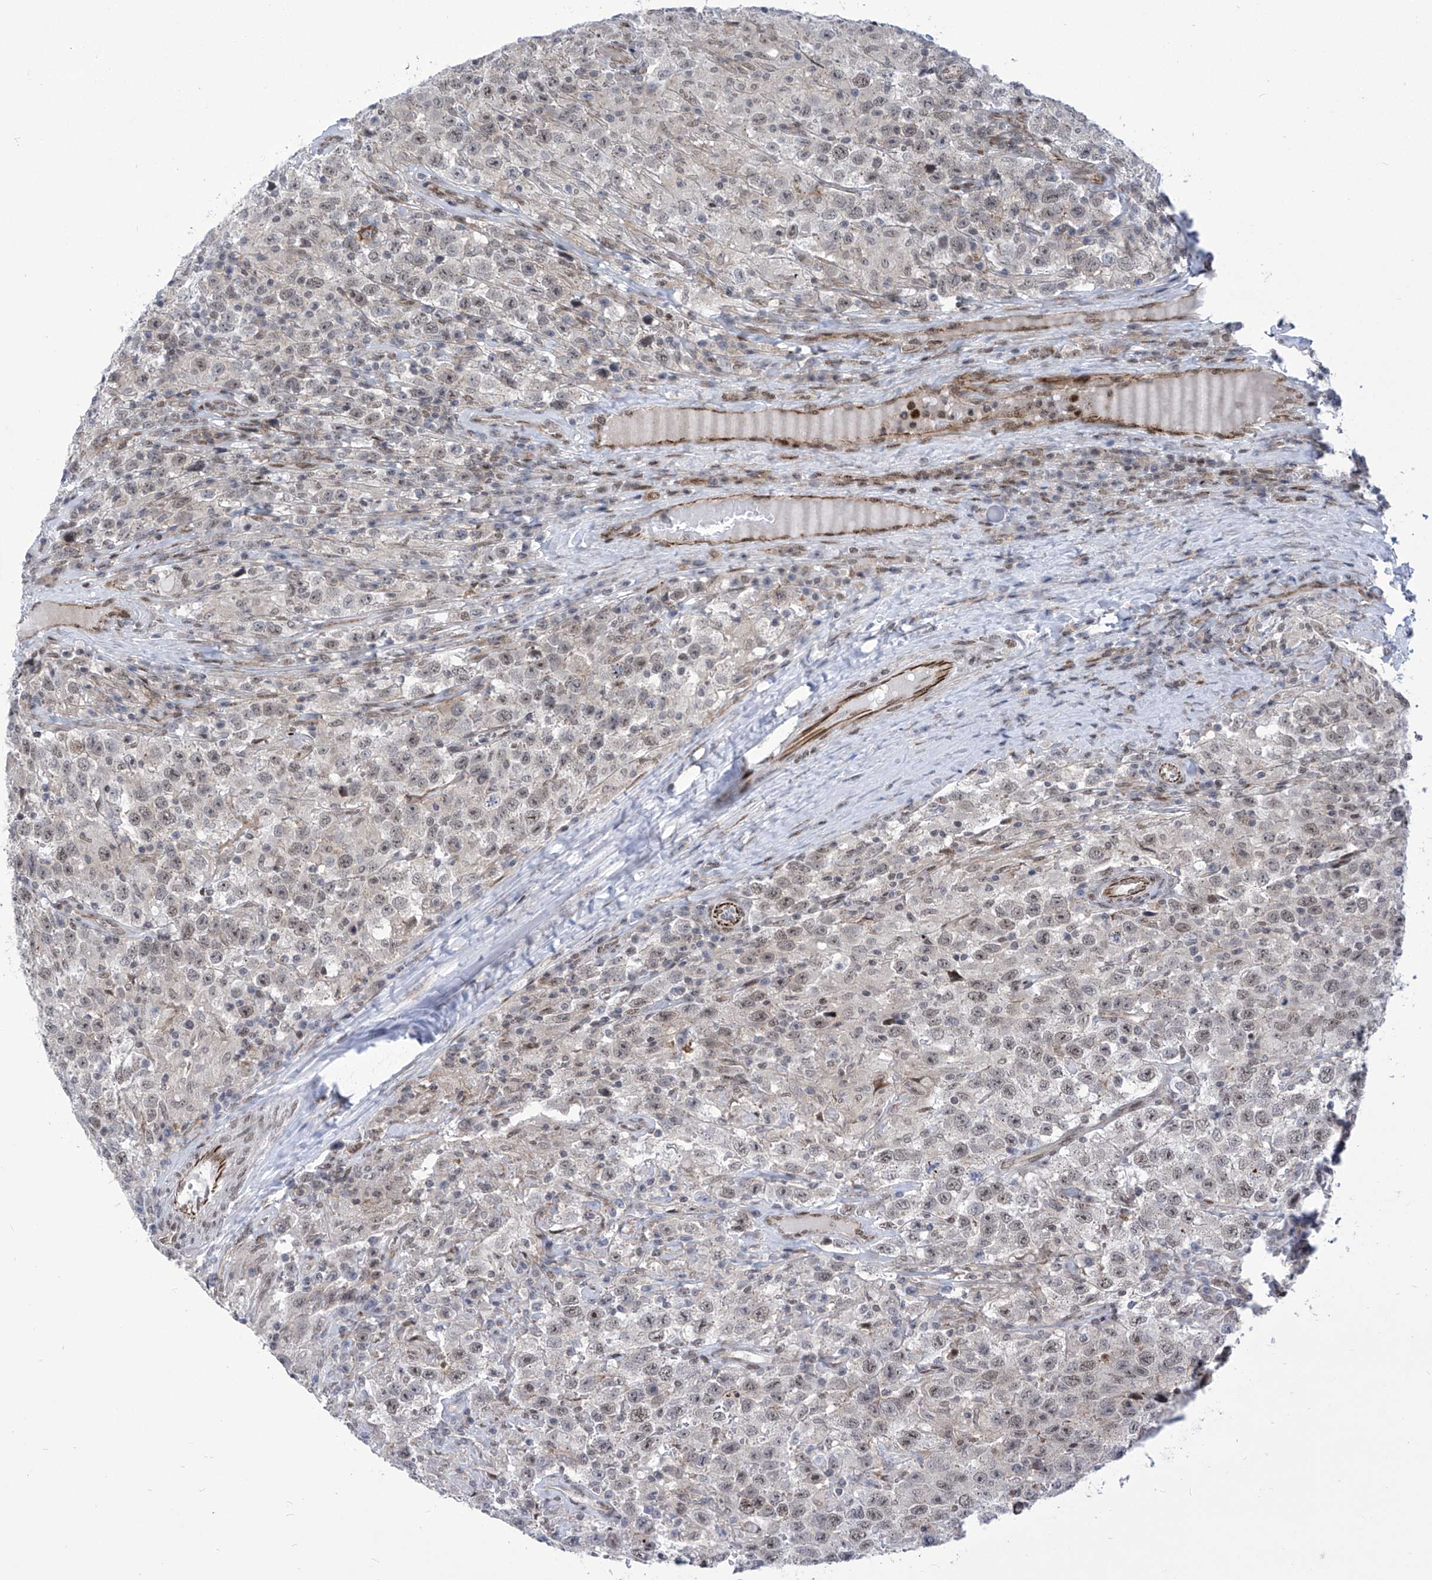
{"staining": {"intensity": "negative", "quantity": "none", "location": "none"}, "tissue": "testis cancer", "cell_type": "Tumor cells", "image_type": "cancer", "snomed": [{"axis": "morphology", "description": "Seminoma, NOS"}, {"axis": "topography", "description": "Testis"}], "caption": "The image exhibits no significant staining in tumor cells of testis cancer.", "gene": "CEP290", "patient": {"sex": "male", "age": 41}}